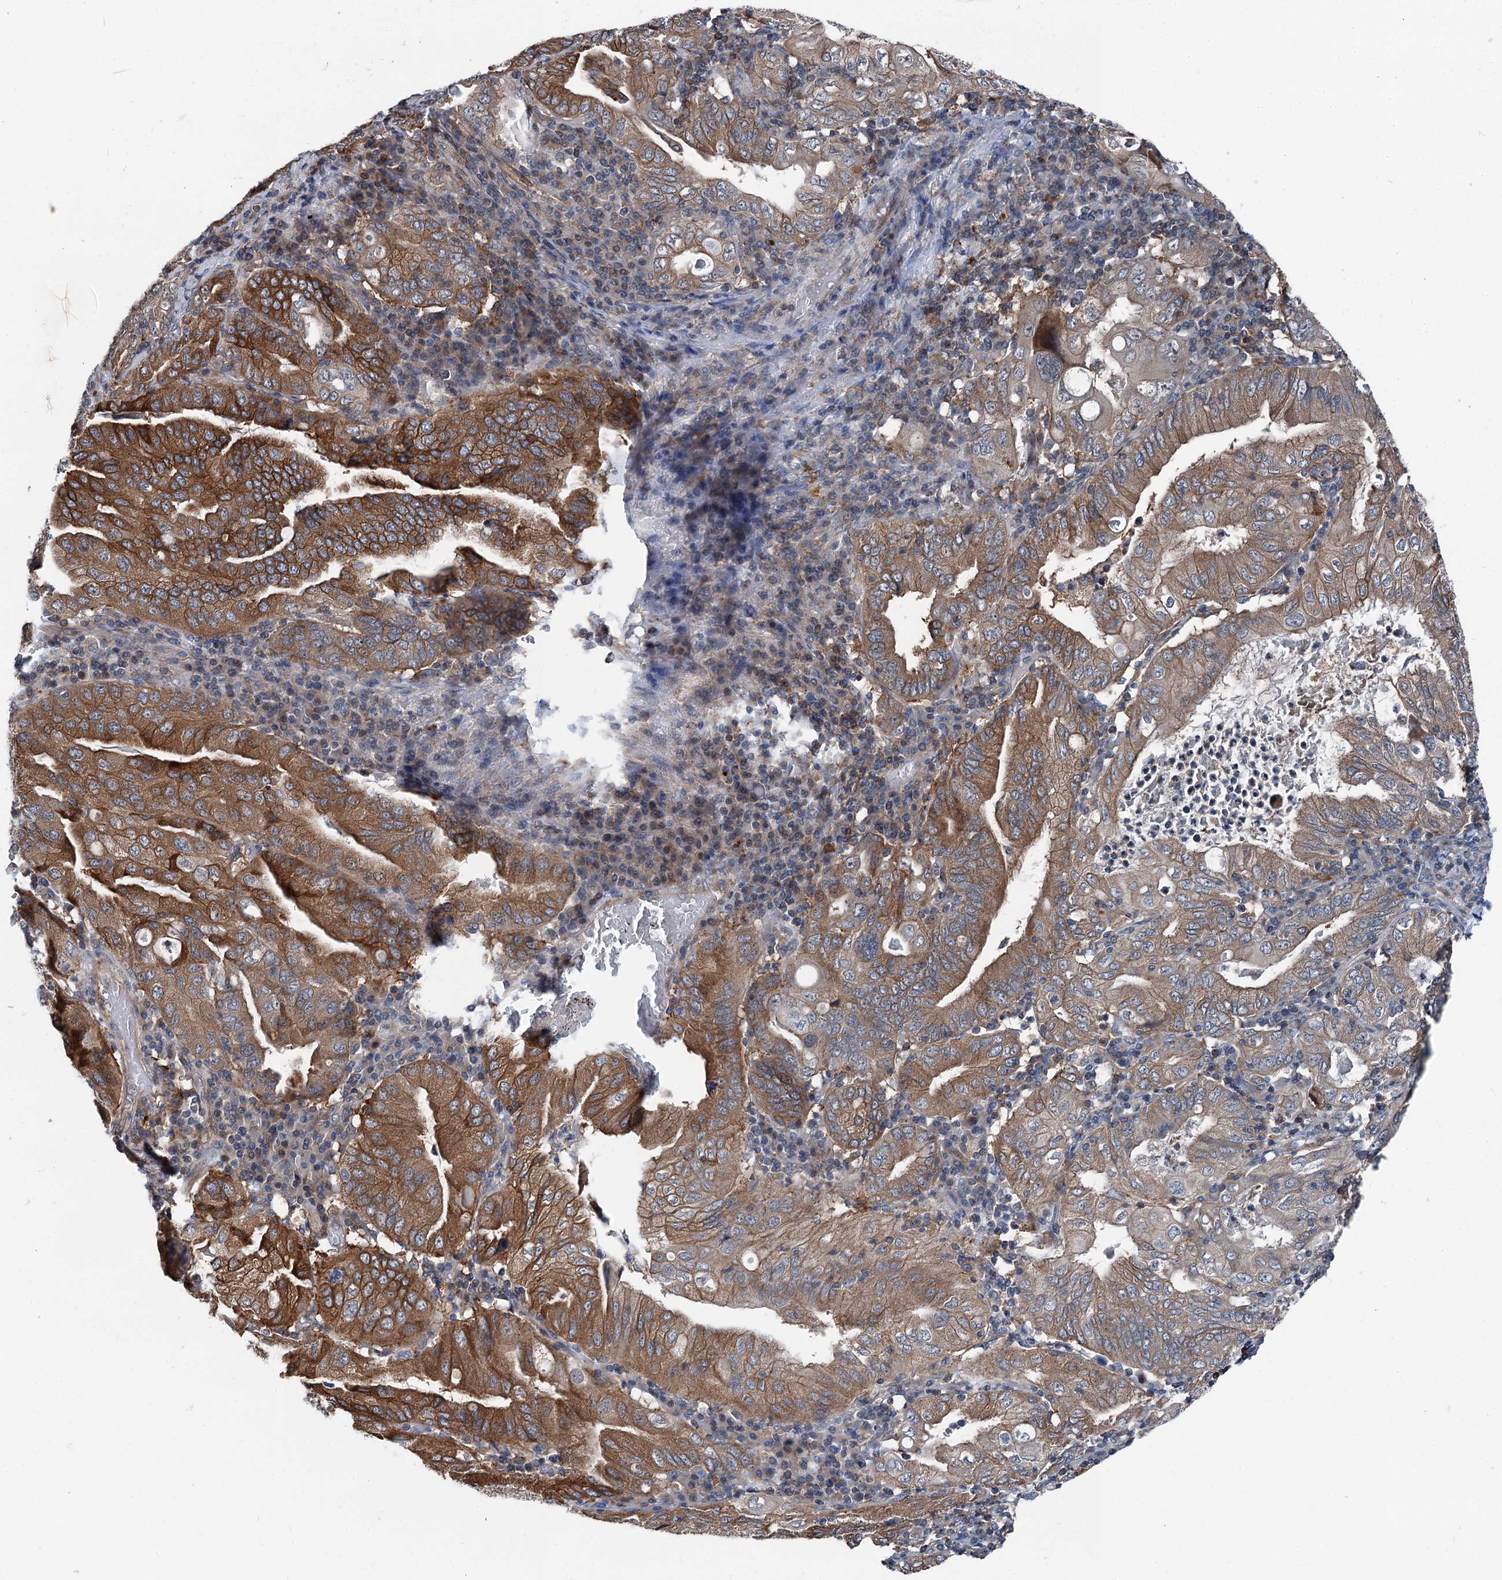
{"staining": {"intensity": "moderate", "quantity": ">75%", "location": "cytoplasmic/membranous"}, "tissue": "stomach cancer", "cell_type": "Tumor cells", "image_type": "cancer", "snomed": [{"axis": "morphology", "description": "Normal tissue, NOS"}, {"axis": "morphology", "description": "Adenocarcinoma, NOS"}, {"axis": "topography", "description": "Esophagus"}, {"axis": "topography", "description": "Stomach, upper"}, {"axis": "topography", "description": "Peripheral nerve tissue"}], "caption": "High-magnification brightfield microscopy of adenocarcinoma (stomach) stained with DAB (brown) and counterstained with hematoxylin (blue). tumor cells exhibit moderate cytoplasmic/membranous expression is present in about>75% of cells.", "gene": "POLR1D", "patient": {"sex": "male", "age": 62}}